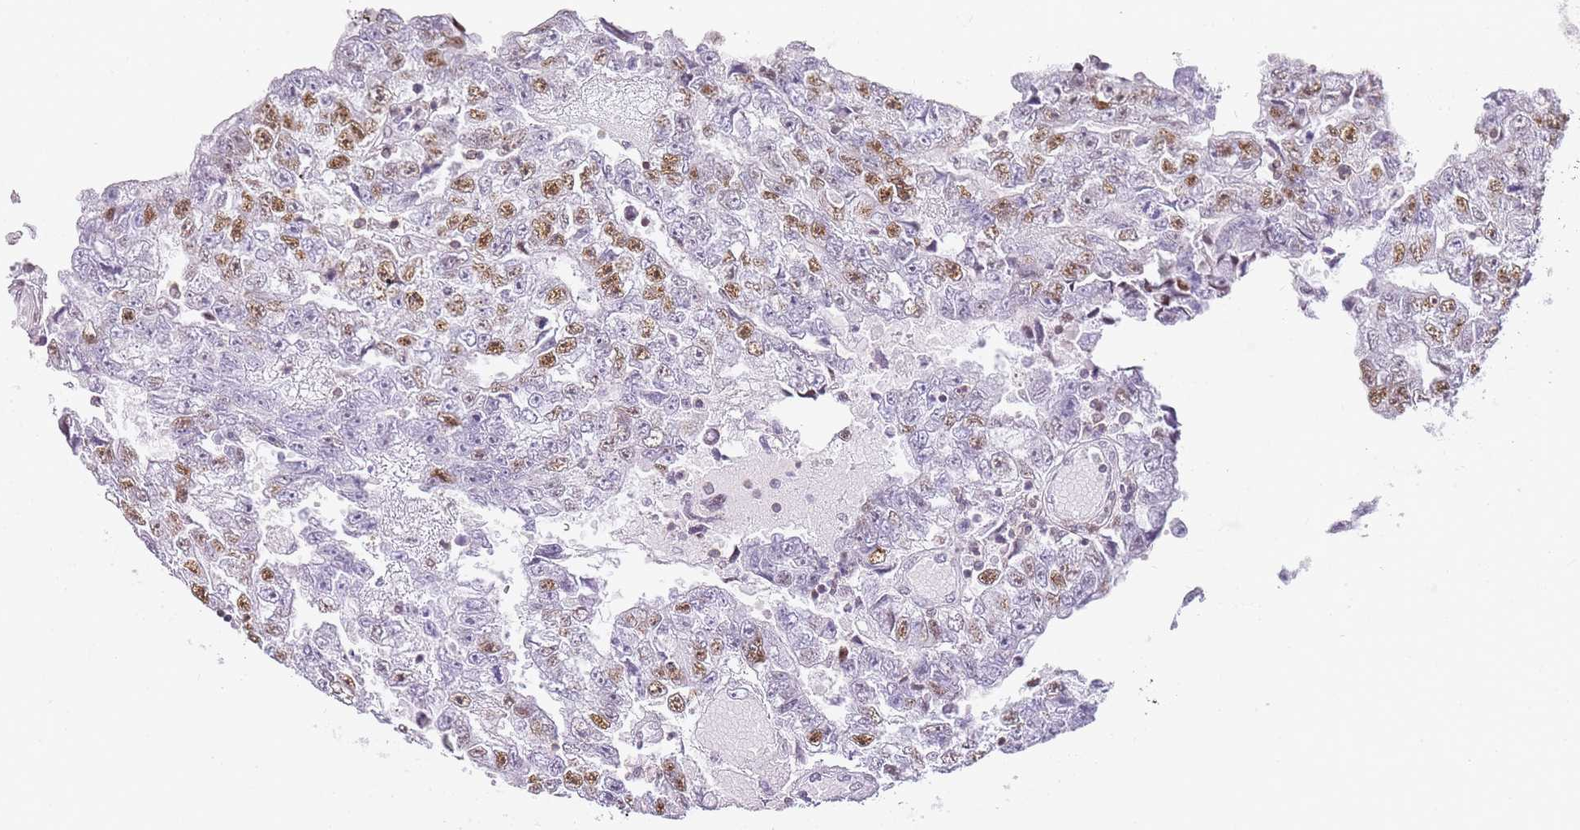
{"staining": {"intensity": "moderate", "quantity": "25%-75%", "location": "nuclear"}, "tissue": "testis cancer", "cell_type": "Tumor cells", "image_type": "cancer", "snomed": [{"axis": "morphology", "description": "Carcinoma, Embryonal, NOS"}, {"axis": "topography", "description": "Testis"}], "caption": "DAB (3,3'-diaminobenzidine) immunohistochemical staining of human embryonal carcinoma (testis) demonstrates moderate nuclear protein staining in approximately 25%-75% of tumor cells.", "gene": "JAKMIP1", "patient": {"sex": "male", "age": 25}}